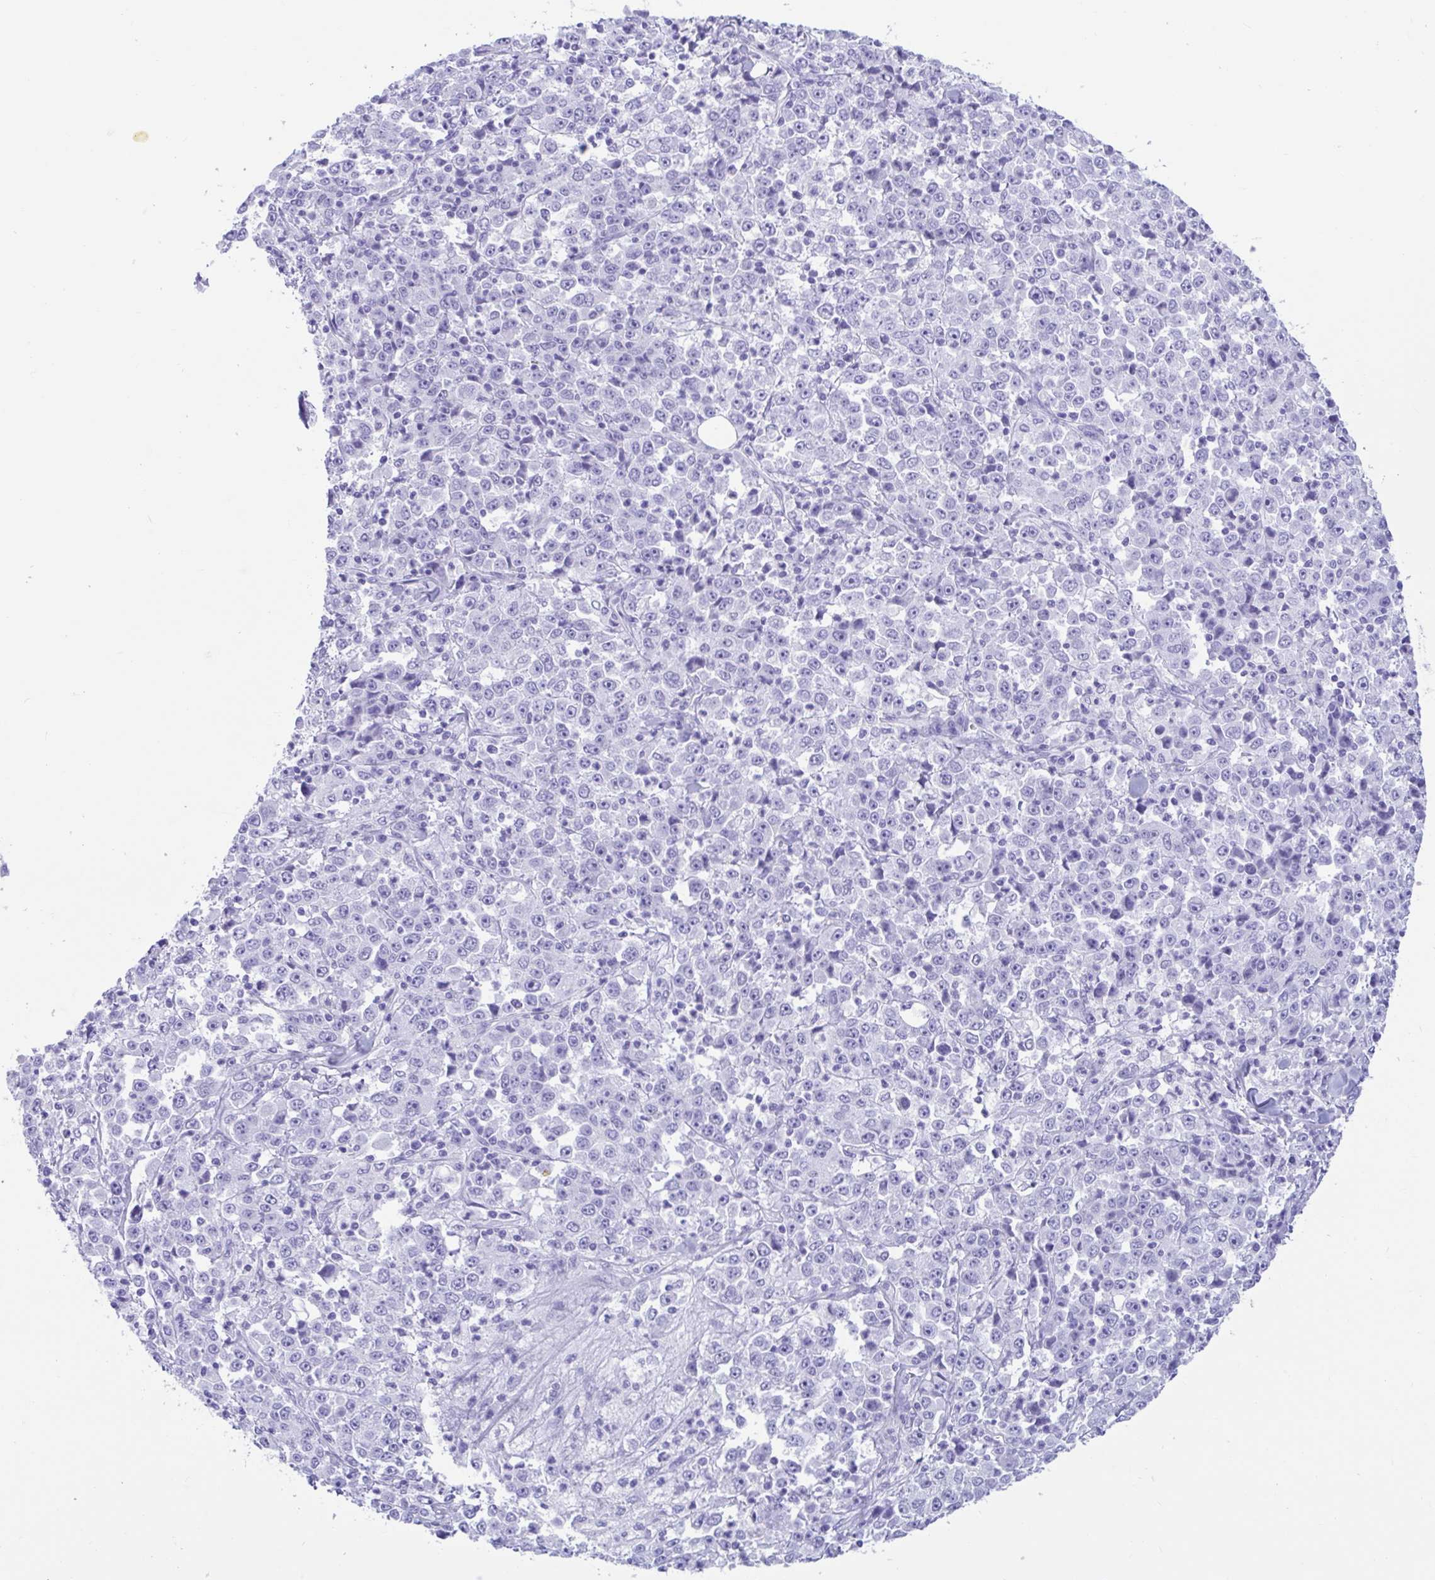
{"staining": {"intensity": "negative", "quantity": "none", "location": "none"}, "tissue": "stomach cancer", "cell_type": "Tumor cells", "image_type": "cancer", "snomed": [{"axis": "morphology", "description": "Normal tissue, NOS"}, {"axis": "morphology", "description": "Adenocarcinoma, NOS"}, {"axis": "topography", "description": "Stomach, upper"}, {"axis": "topography", "description": "Stomach"}], "caption": "Protein analysis of adenocarcinoma (stomach) displays no significant expression in tumor cells. The staining is performed using DAB (3,3'-diaminobenzidine) brown chromogen with nuclei counter-stained in using hematoxylin.", "gene": "TMEM35A", "patient": {"sex": "male", "age": 59}}